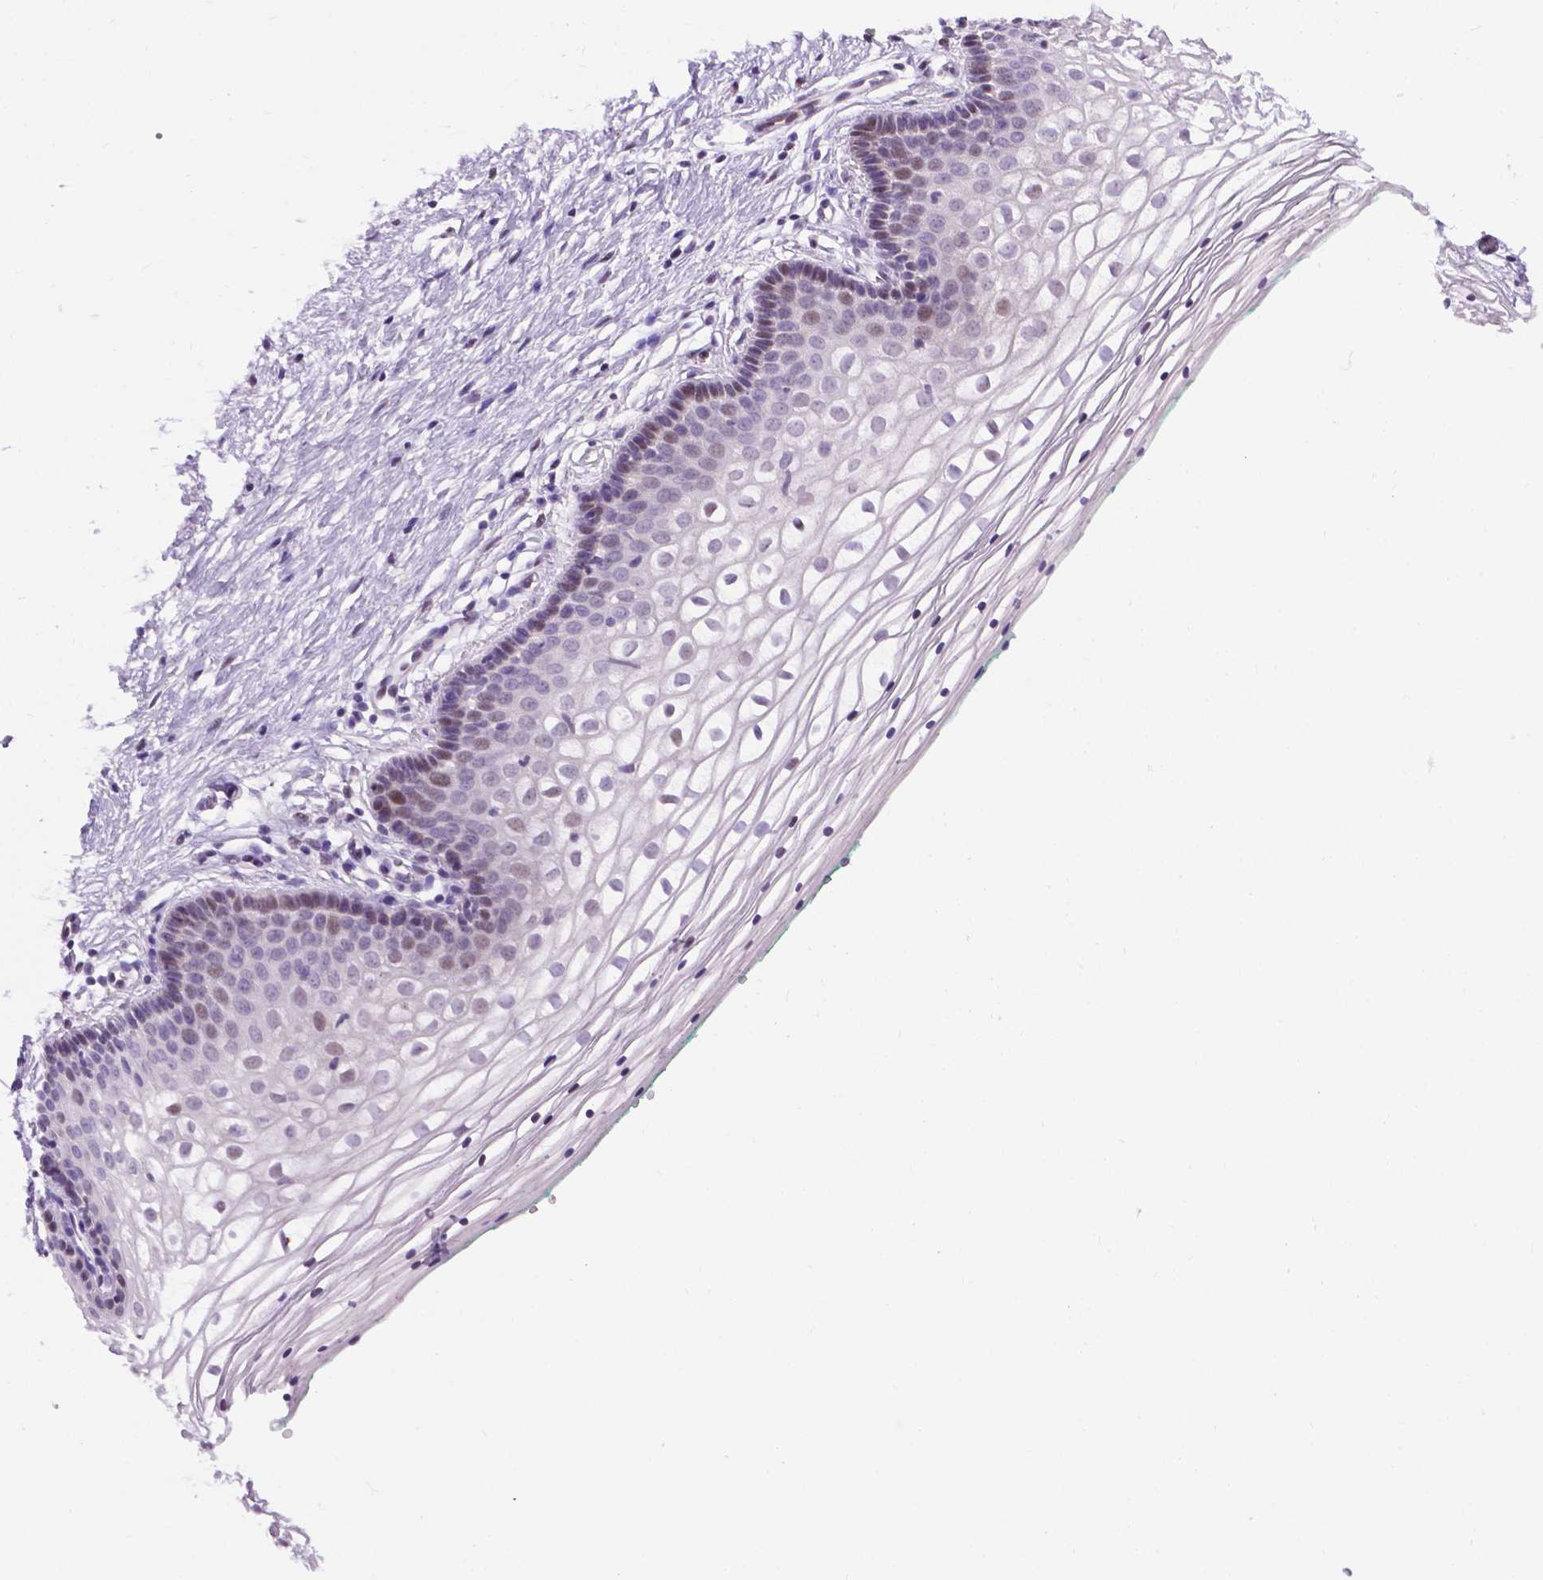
{"staining": {"intensity": "weak", "quantity": "<25%", "location": "nuclear"}, "tissue": "vagina", "cell_type": "Squamous epithelial cells", "image_type": "normal", "snomed": [{"axis": "morphology", "description": "Normal tissue, NOS"}, {"axis": "topography", "description": "Vagina"}], "caption": "Vagina stained for a protein using immunohistochemistry reveals no expression squamous epithelial cells.", "gene": "SMAD2", "patient": {"sex": "female", "age": 36}}